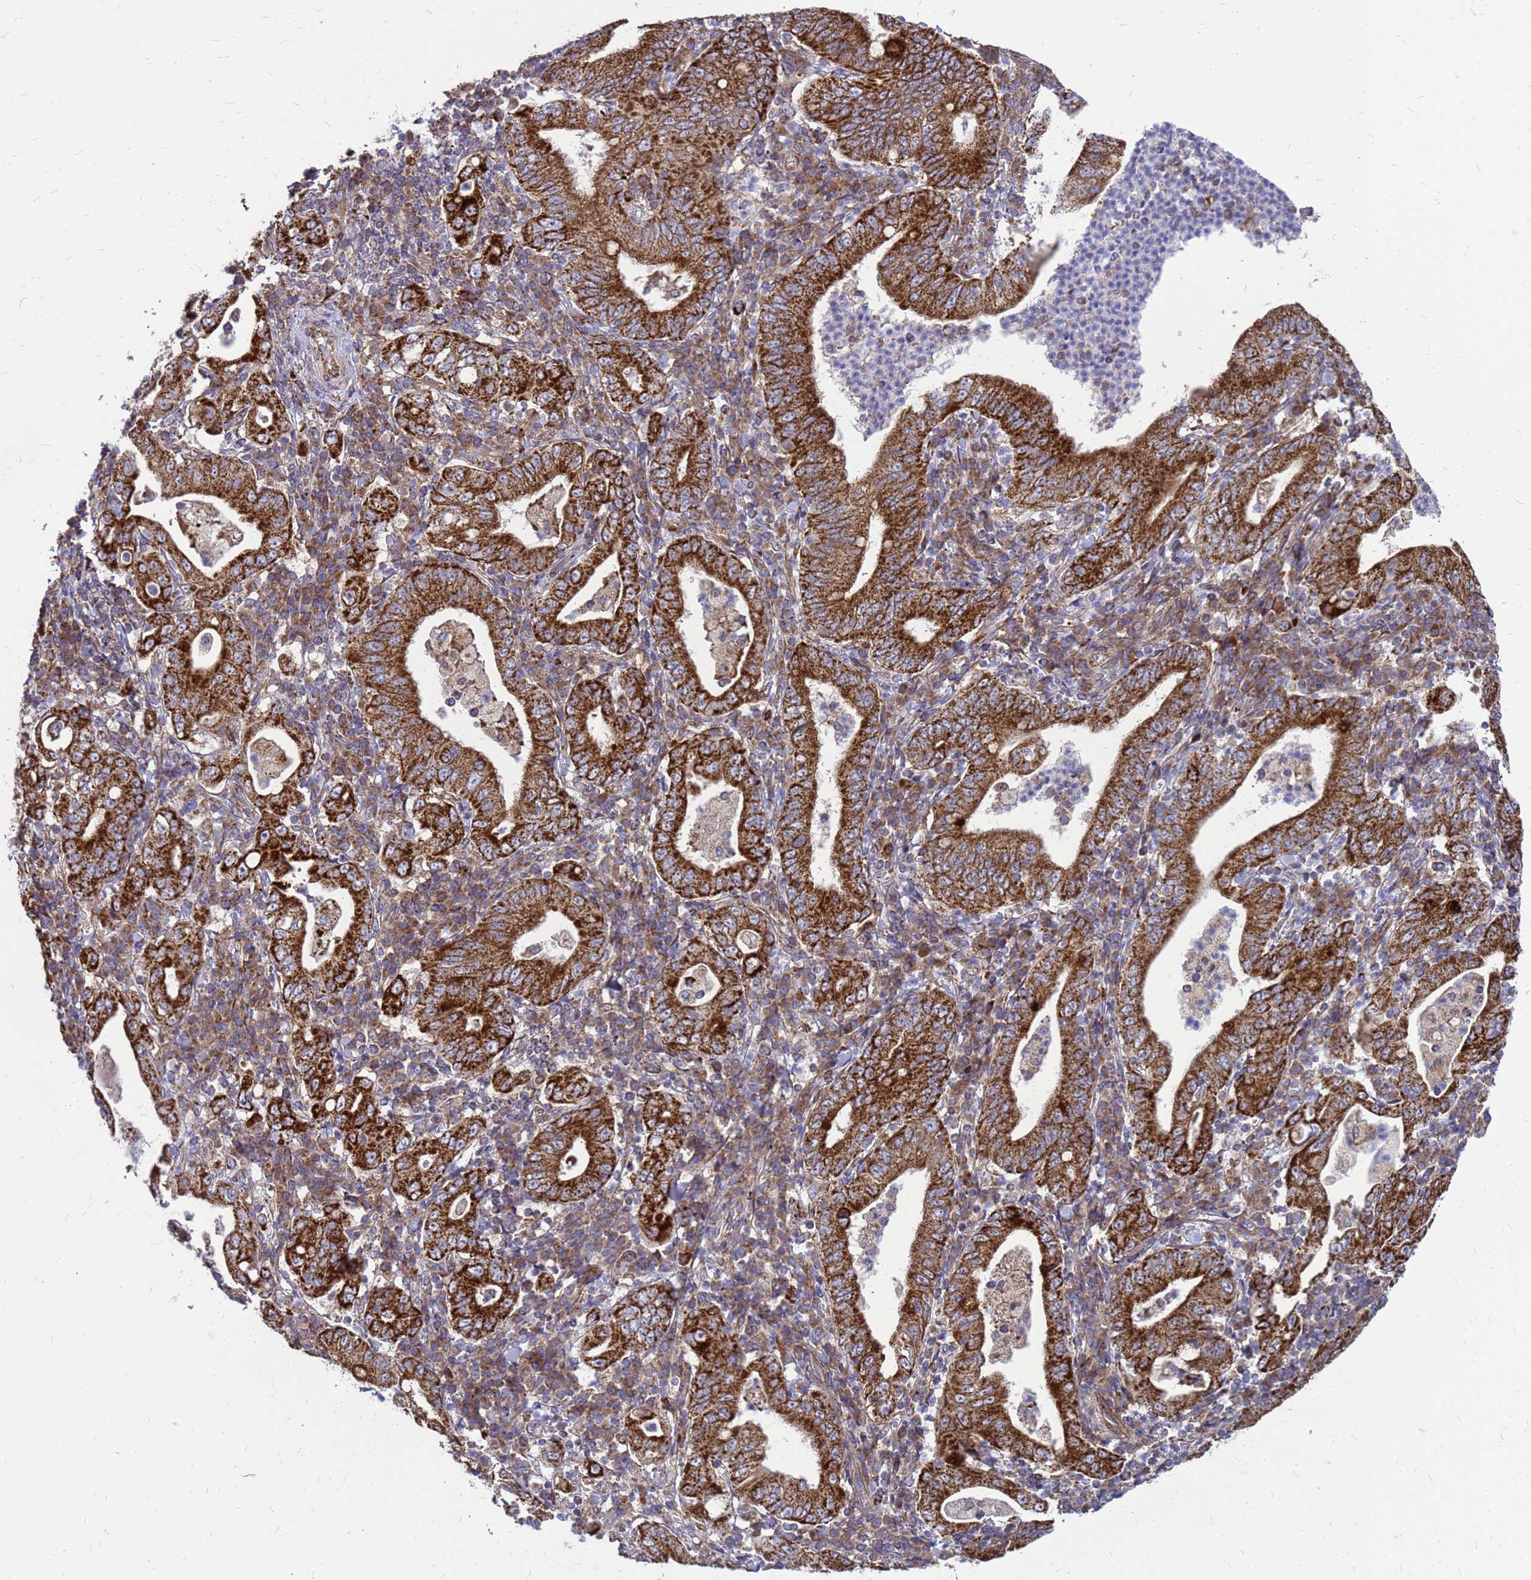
{"staining": {"intensity": "strong", "quantity": ">75%", "location": "cytoplasmic/membranous"}, "tissue": "stomach cancer", "cell_type": "Tumor cells", "image_type": "cancer", "snomed": [{"axis": "morphology", "description": "Normal tissue, NOS"}, {"axis": "morphology", "description": "Adenocarcinoma, NOS"}, {"axis": "topography", "description": "Esophagus"}, {"axis": "topography", "description": "Stomach, upper"}, {"axis": "topography", "description": "Peripheral nerve tissue"}], "caption": "Protein staining of stomach adenocarcinoma tissue reveals strong cytoplasmic/membranous staining in approximately >75% of tumor cells.", "gene": "FSTL4", "patient": {"sex": "male", "age": 62}}